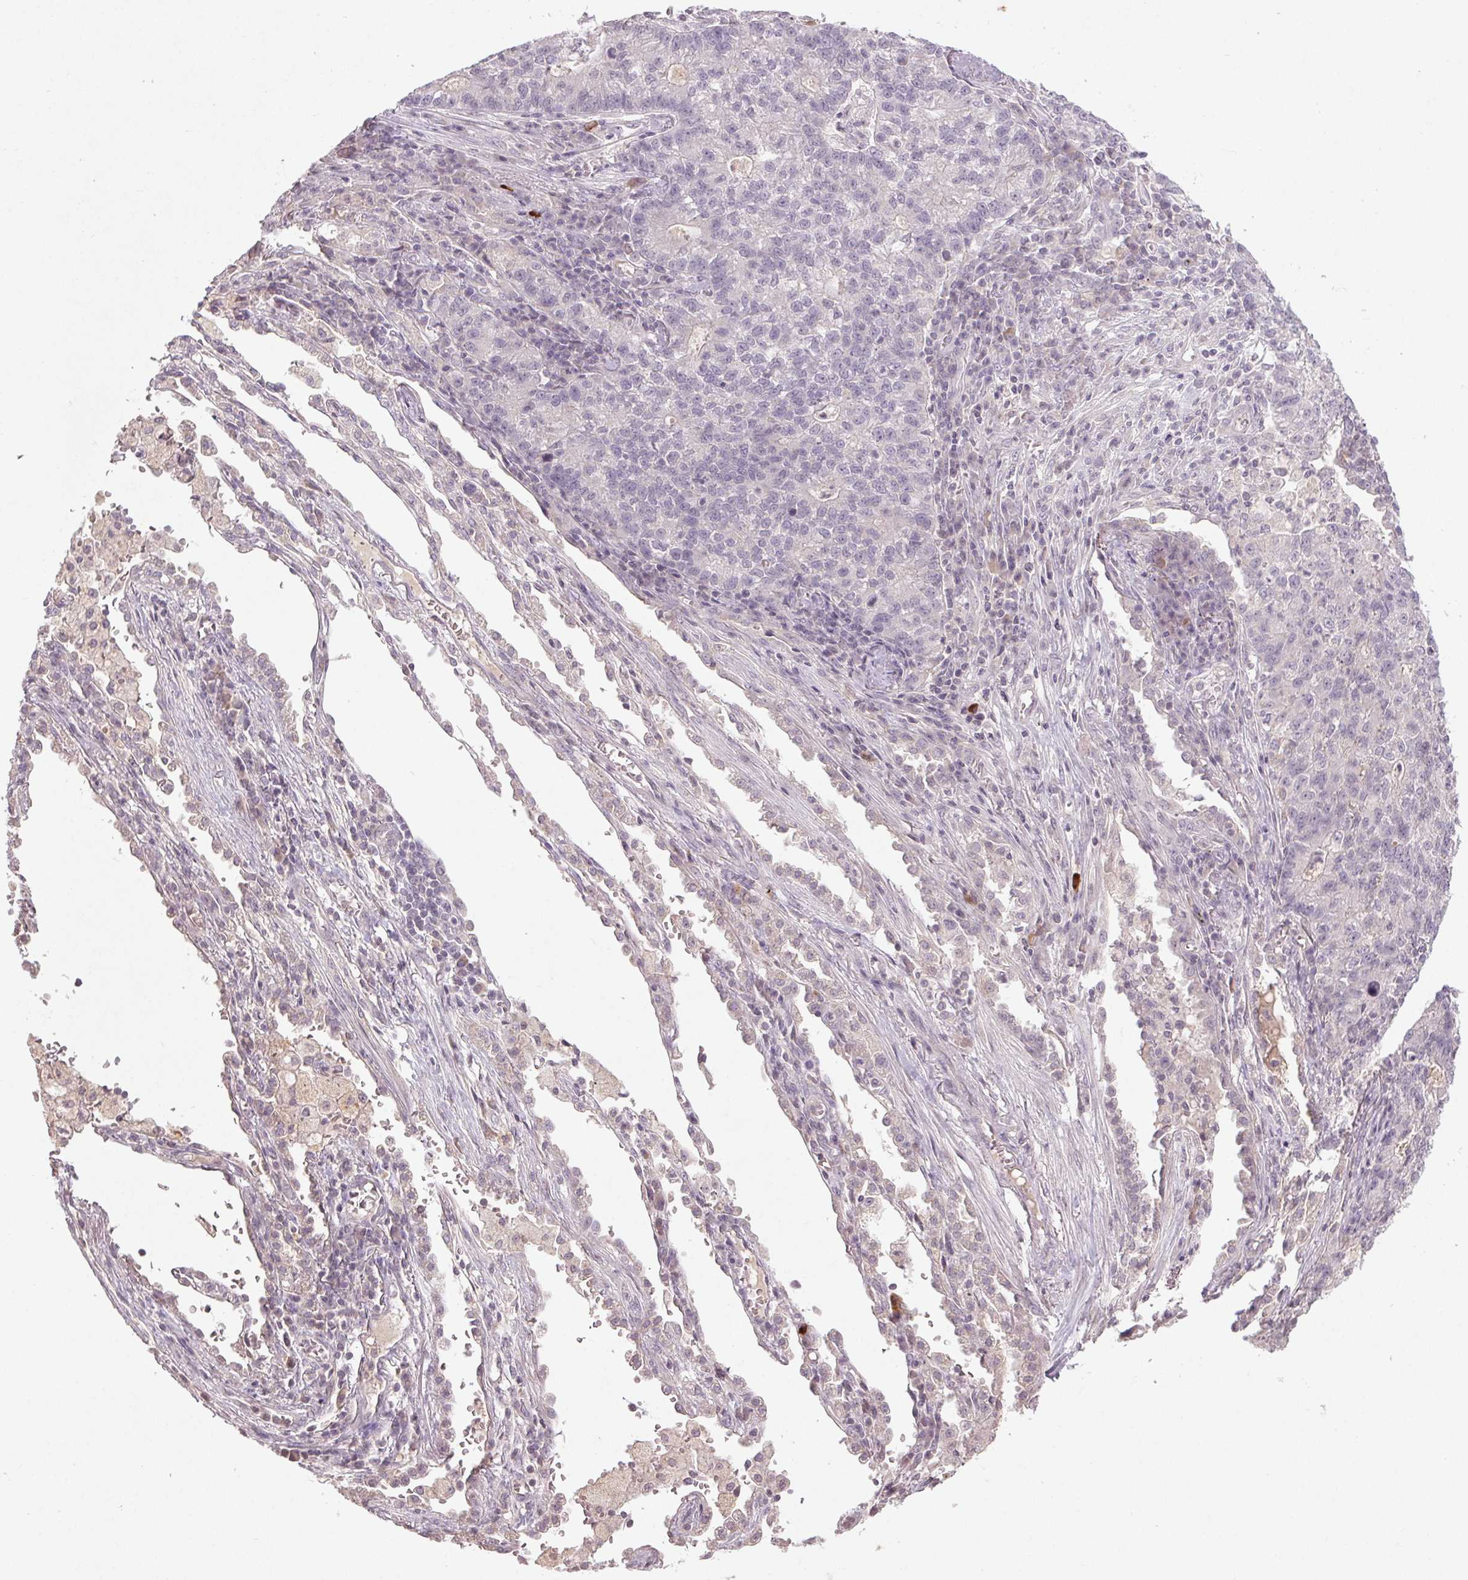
{"staining": {"intensity": "negative", "quantity": "none", "location": "none"}, "tissue": "lung cancer", "cell_type": "Tumor cells", "image_type": "cancer", "snomed": [{"axis": "morphology", "description": "Adenocarcinoma, NOS"}, {"axis": "topography", "description": "Lung"}], "caption": "Immunohistochemical staining of human adenocarcinoma (lung) reveals no significant expression in tumor cells.", "gene": "KLRC3", "patient": {"sex": "male", "age": 57}}